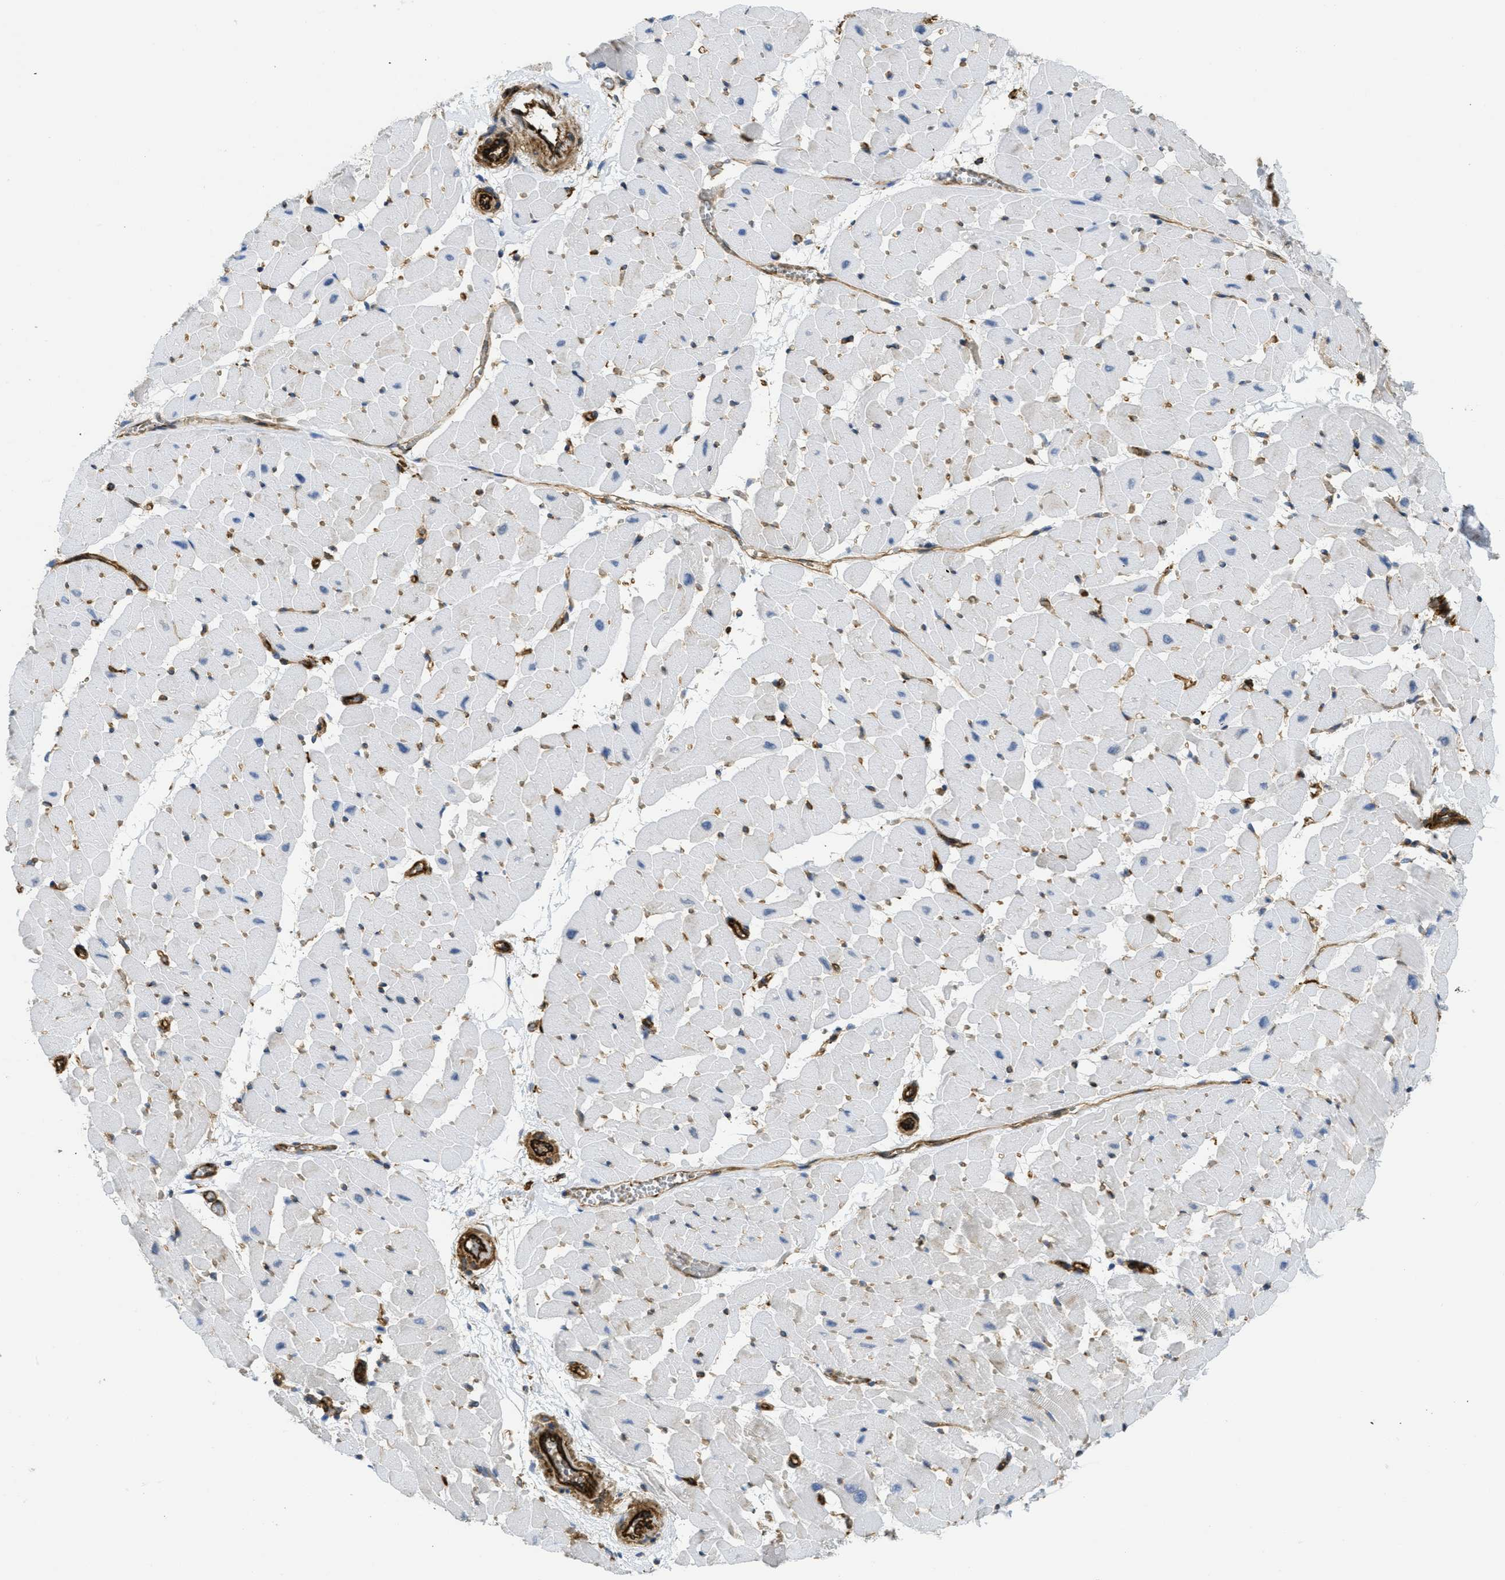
{"staining": {"intensity": "negative", "quantity": "none", "location": "none"}, "tissue": "heart muscle", "cell_type": "Cardiomyocytes", "image_type": "normal", "snomed": [{"axis": "morphology", "description": "Normal tissue, NOS"}, {"axis": "topography", "description": "Heart"}], "caption": "An IHC image of unremarkable heart muscle is shown. There is no staining in cardiomyocytes of heart muscle. The staining was performed using DAB to visualize the protein expression in brown, while the nuclei were stained in blue with hematoxylin (Magnification: 20x).", "gene": "HIP1", "patient": {"sex": "female", "age": 19}}